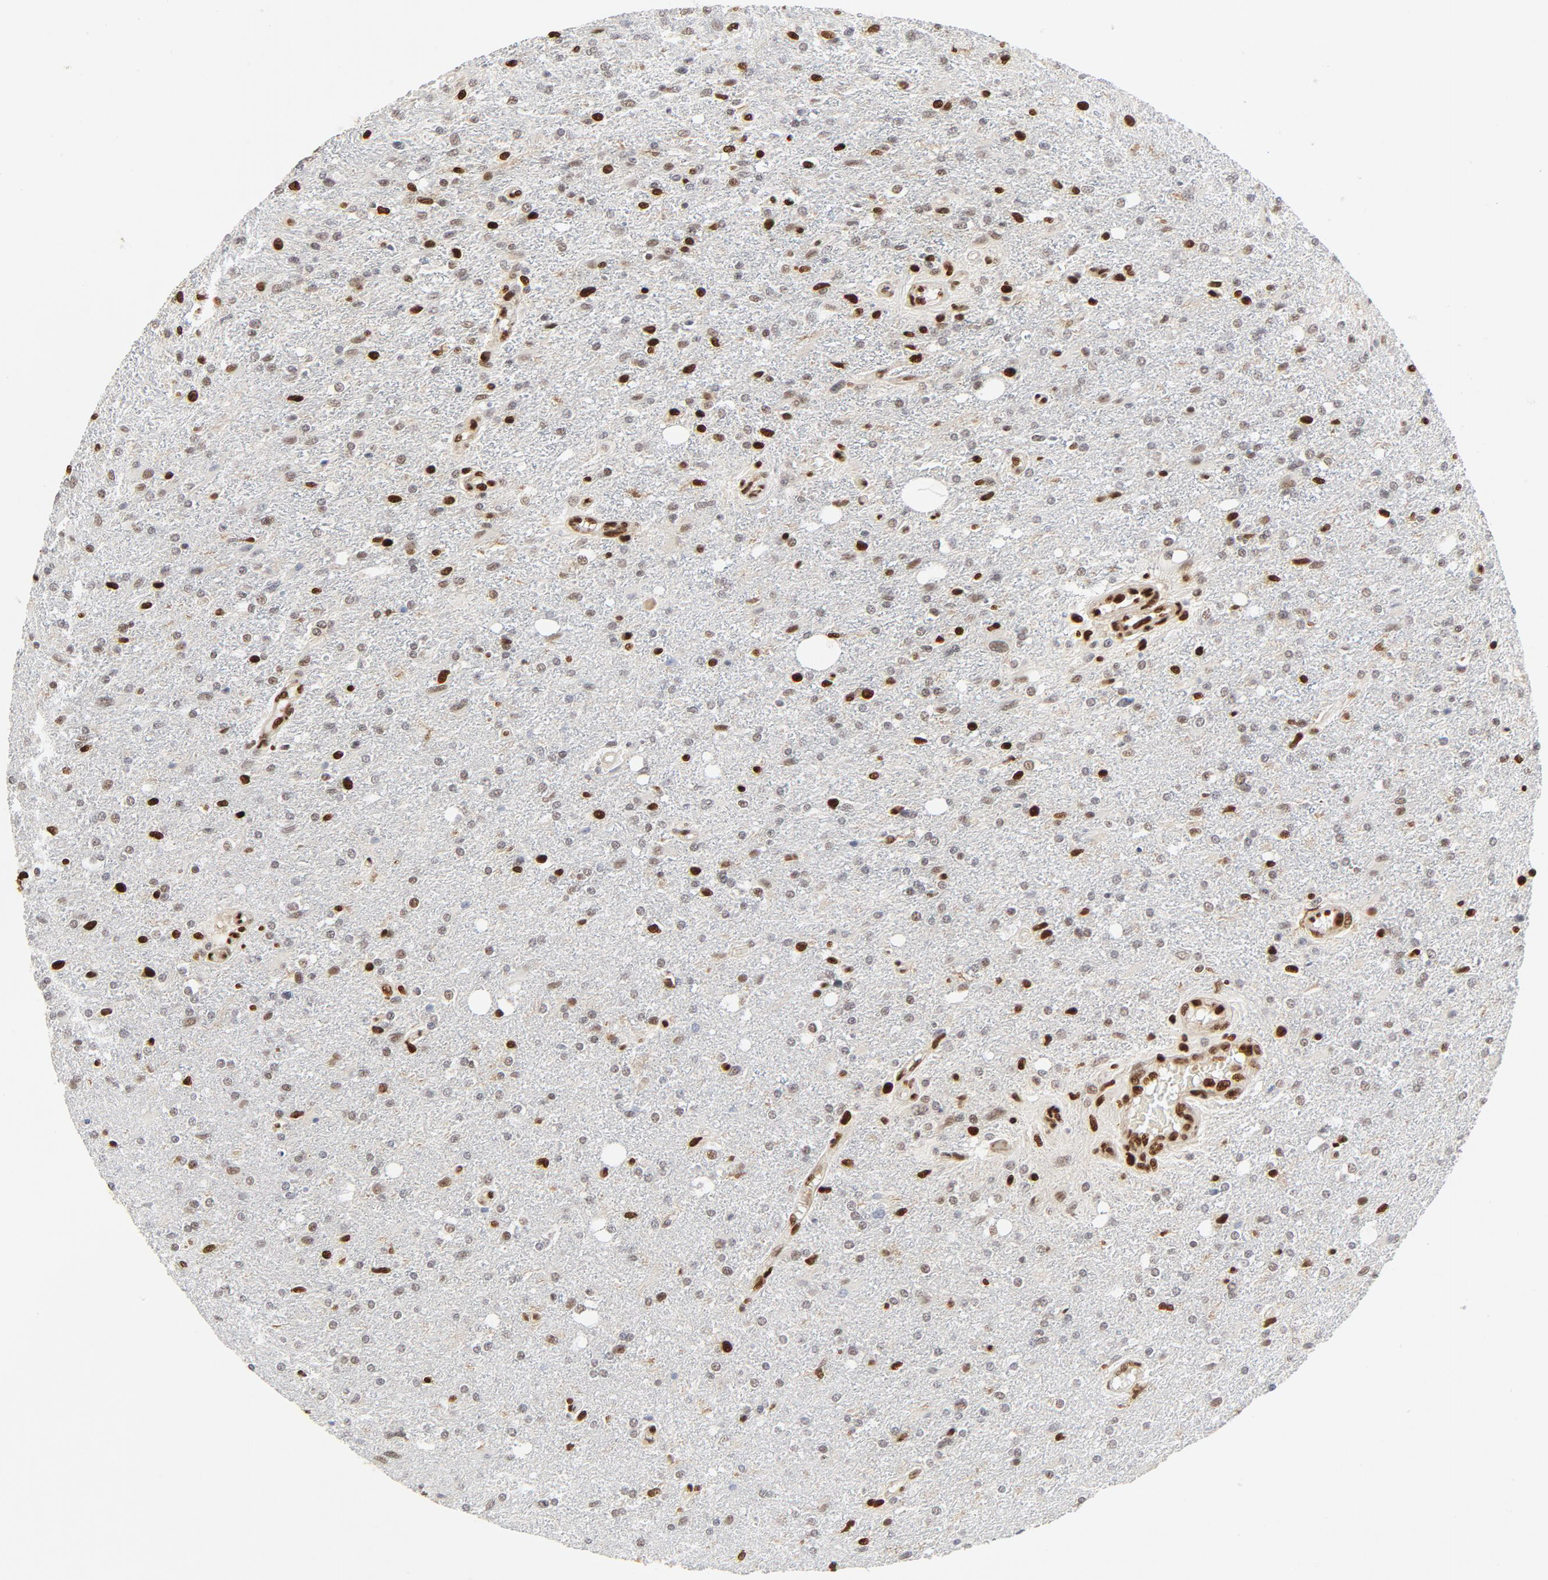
{"staining": {"intensity": "strong", "quantity": "<25%", "location": "nuclear"}, "tissue": "glioma", "cell_type": "Tumor cells", "image_type": "cancer", "snomed": [{"axis": "morphology", "description": "Glioma, malignant, High grade"}, {"axis": "topography", "description": "Cerebral cortex"}], "caption": "A medium amount of strong nuclear expression is appreciated in about <25% of tumor cells in glioma tissue.", "gene": "MEF2A", "patient": {"sex": "male", "age": 76}}